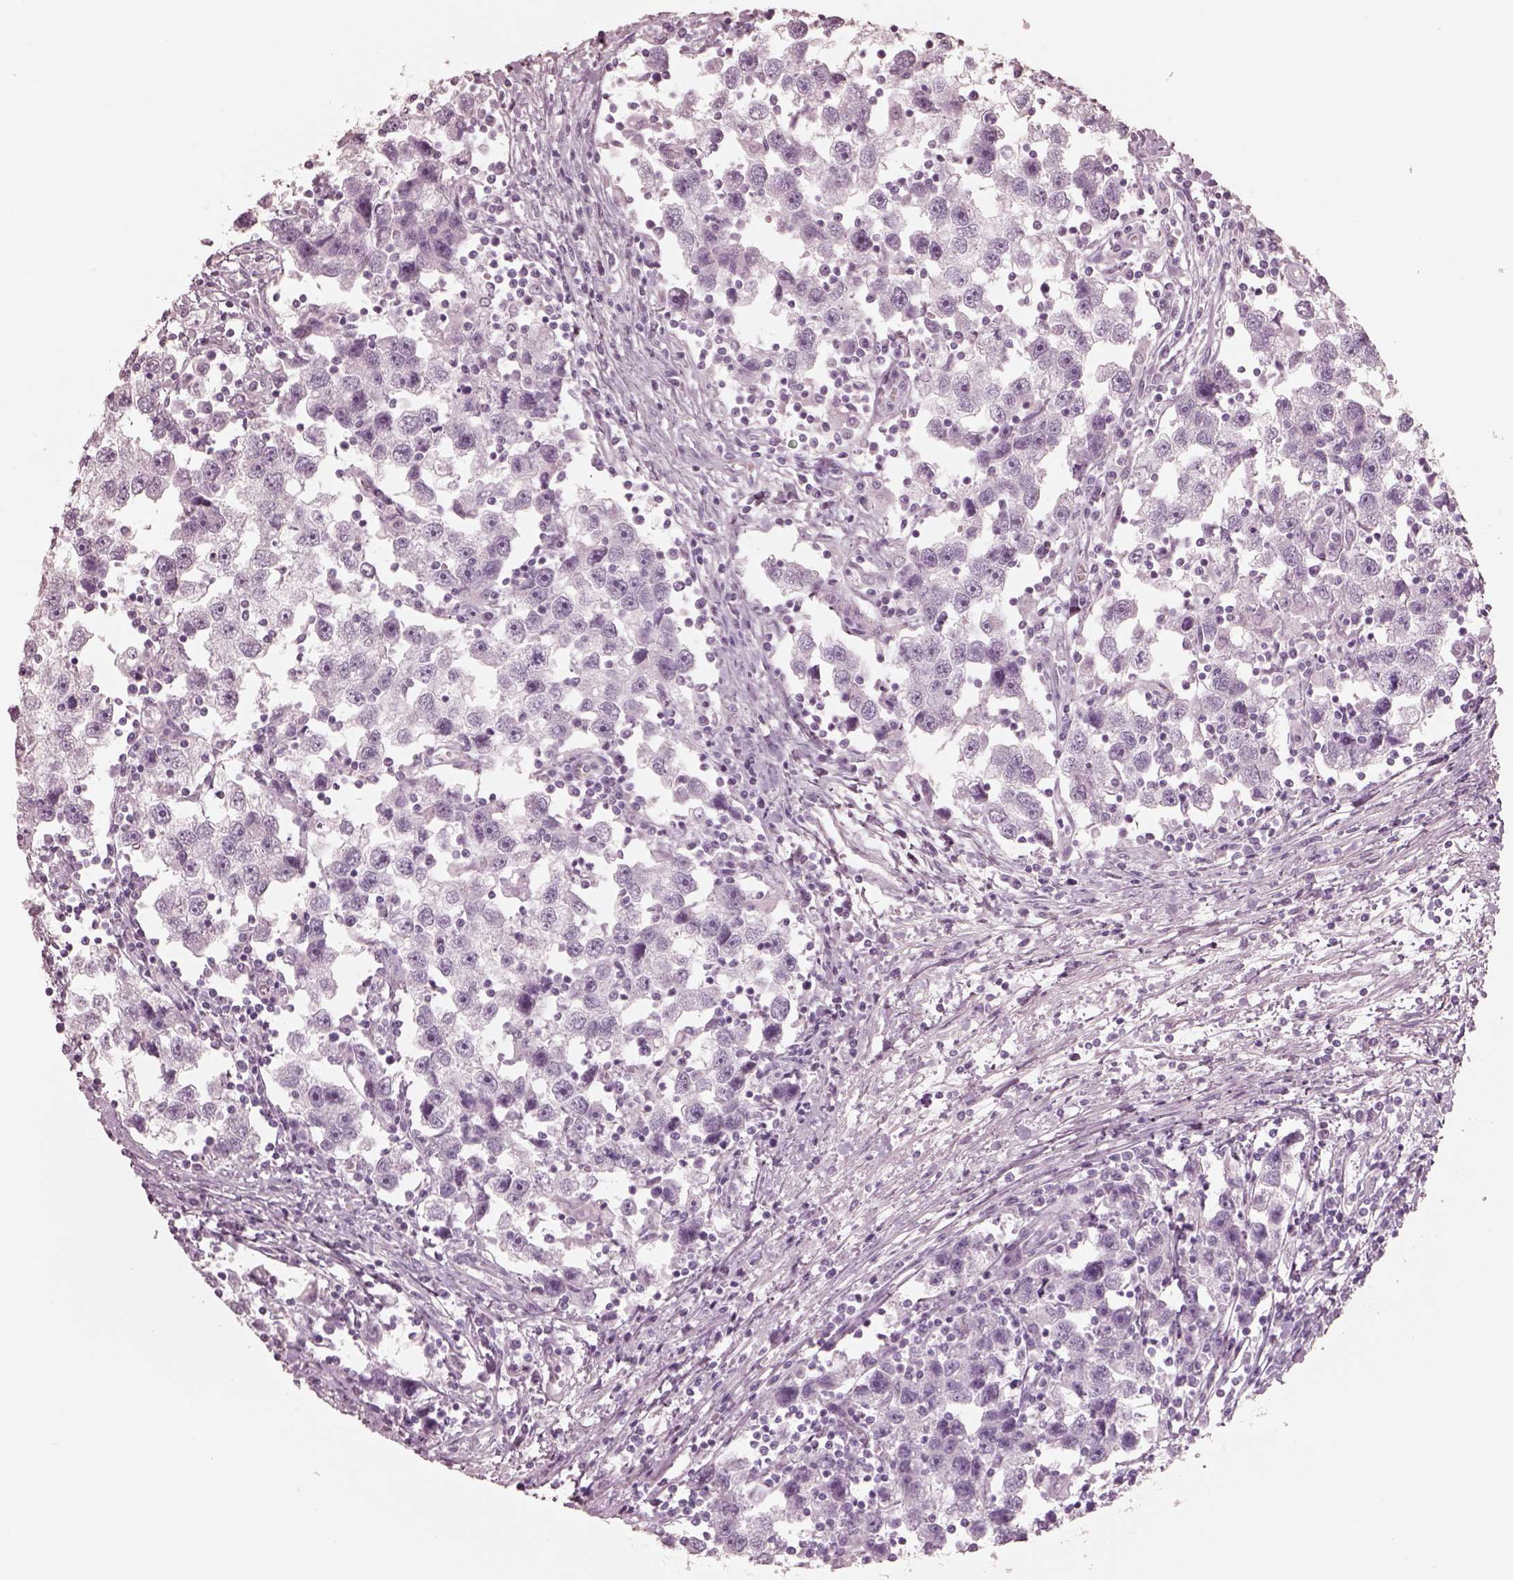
{"staining": {"intensity": "negative", "quantity": "none", "location": "none"}, "tissue": "testis cancer", "cell_type": "Tumor cells", "image_type": "cancer", "snomed": [{"axis": "morphology", "description": "Seminoma, NOS"}, {"axis": "topography", "description": "Testis"}], "caption": "DAB immunohistochemical staining of human testis cancer (seminoma) demonstrates no significant staining in tumor cells.", "gene": "ELANE", "patient": {"sex": "male", "age": 30}}